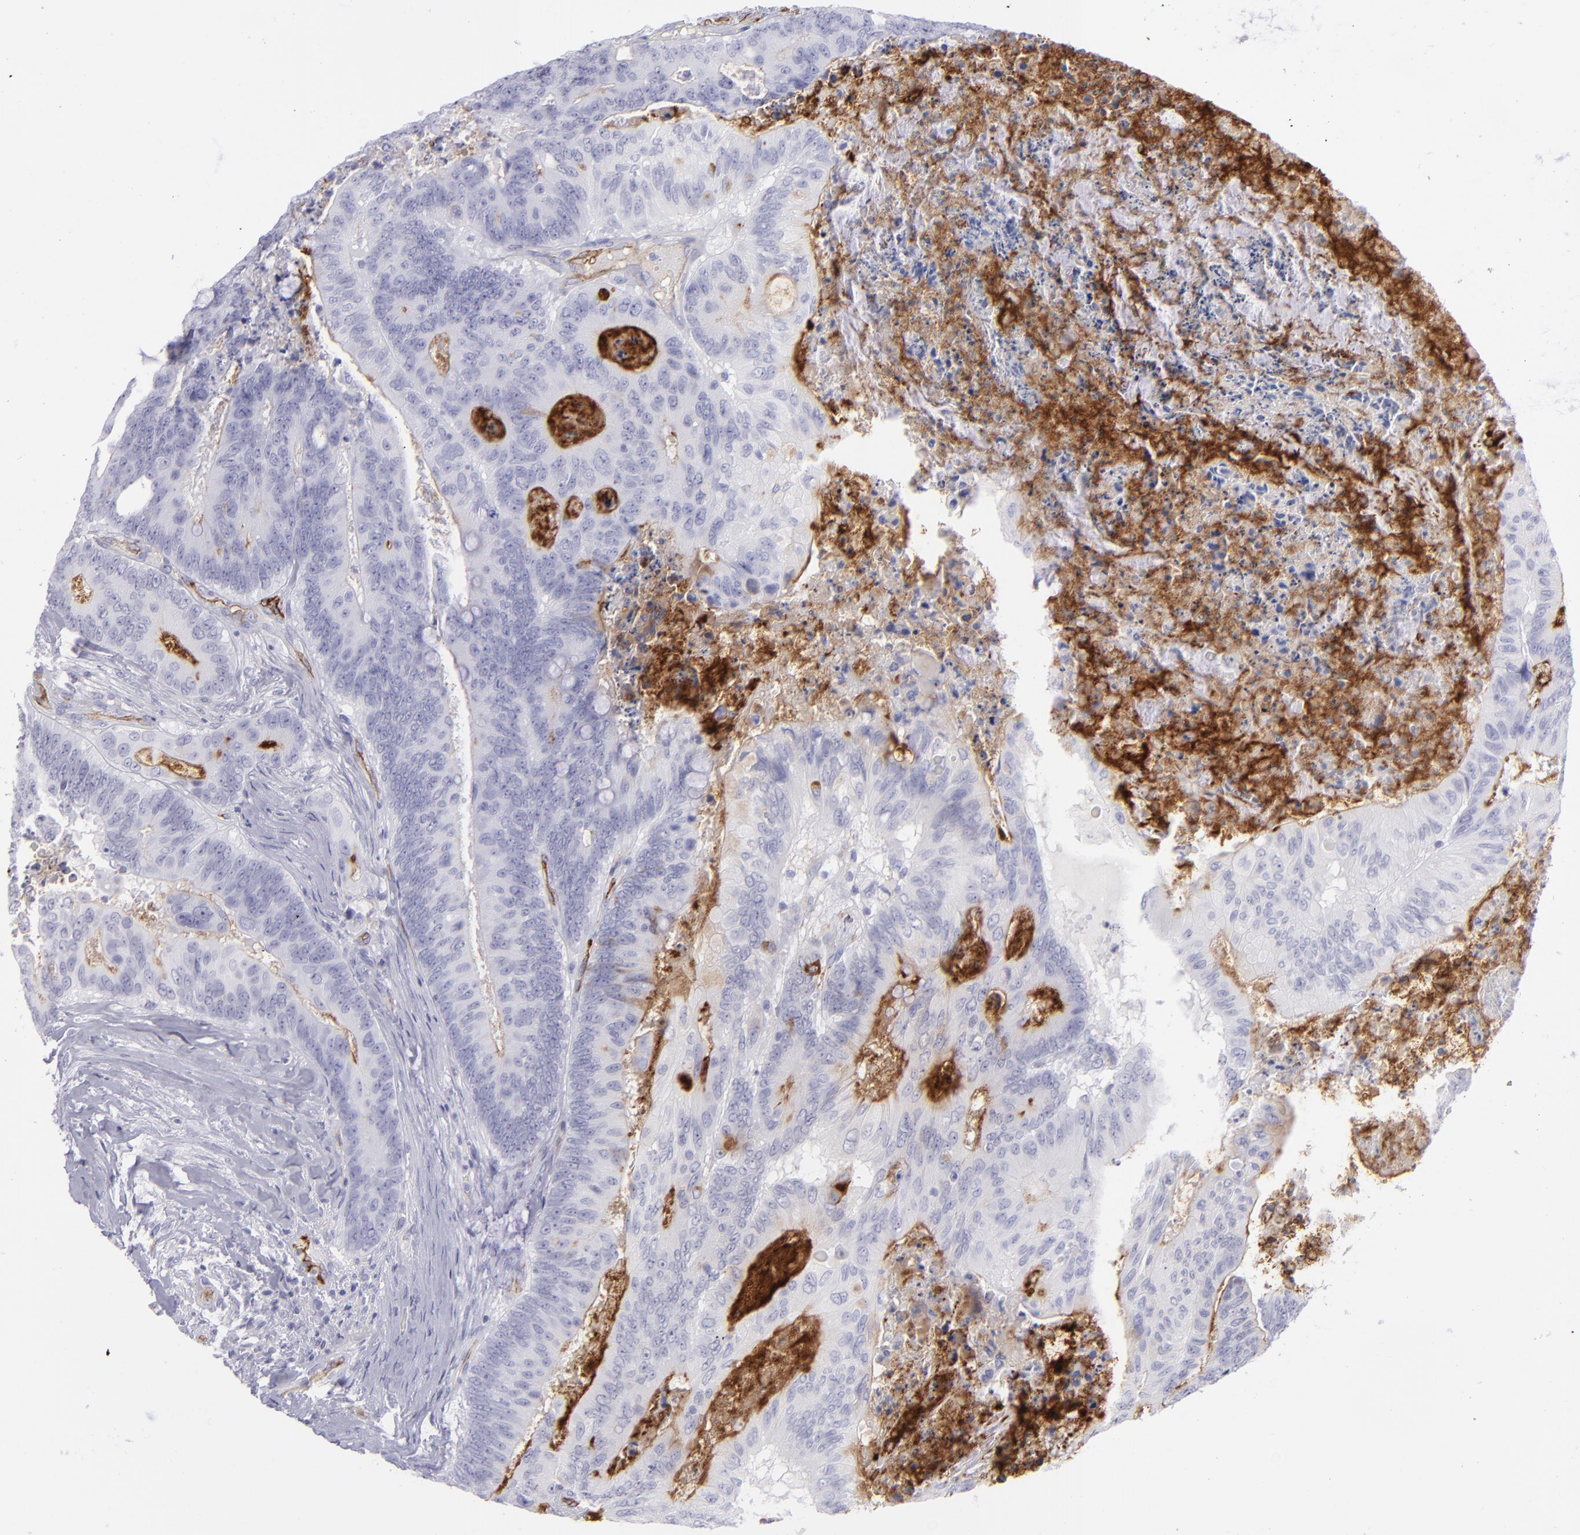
{"staining": {"intensity": "strong", "quantity": "<25%", "location": "cytoplasmic/membranous"}, "tissue": "colorectal cancer", "cell_type": "Tumor cells", "image_type": "cancer", "snomed": [{"axis": "morphology", "description": "Adenocarcinoma, NOS"}, {"axis": "topography", "description": "Colon"}], "caption": "Protein expression analysis of human colorectal cancer reveals strong cytoplasmic/membranous staining in about <25% of tumor cells.", "gene": "ACE", "patient": {"sex": "male", "age": 65}}